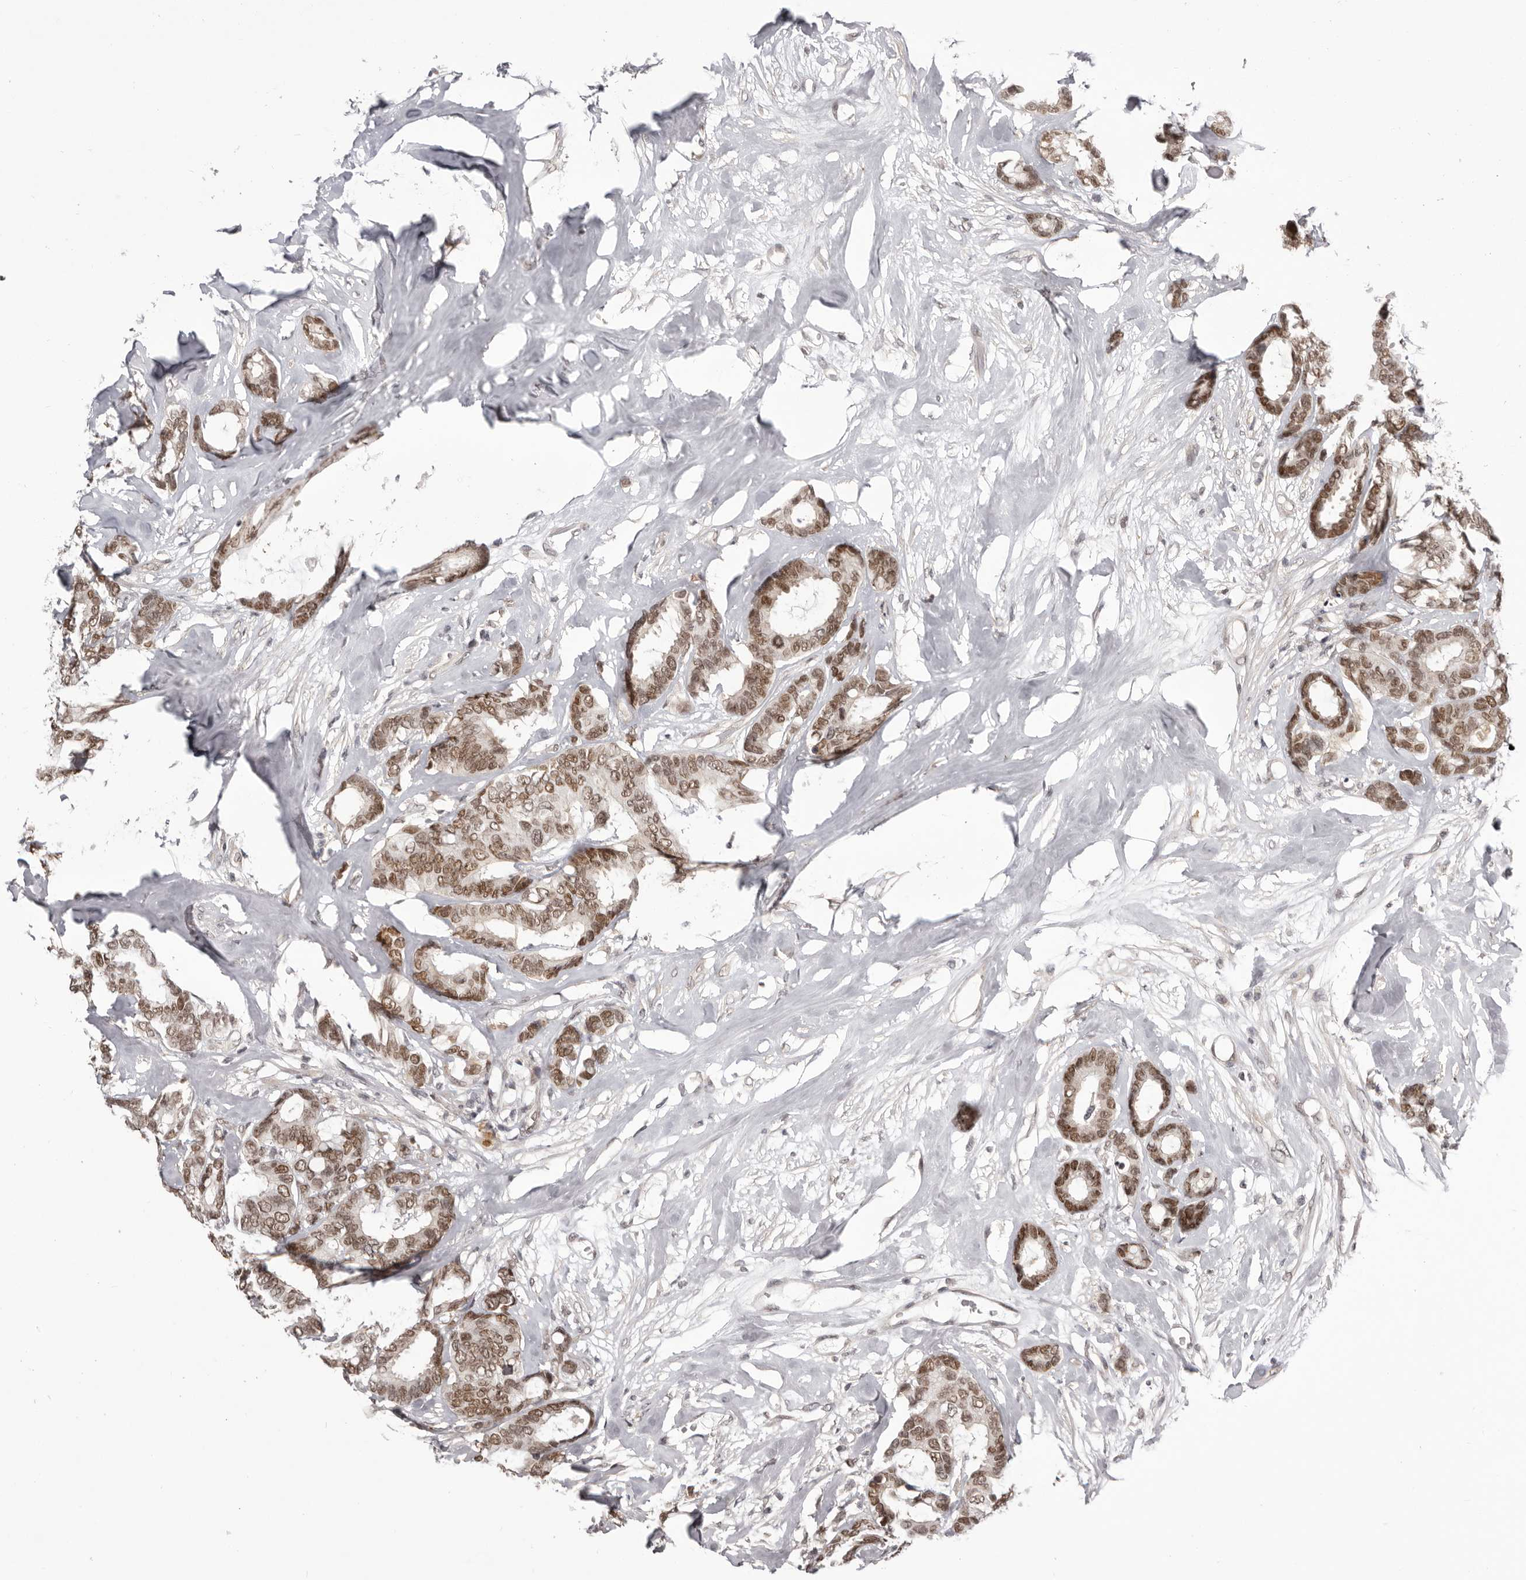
{"staining": {"intensity": "moderate", "quantity": ">75%", "location": "nuclear"}, "tissue": "breast cancer", "cell_type": "Tumor cells", "image_type": "cancer", "snomed": [{"axis": "morphology", "description": "Duct carcinoma"}, {"axis": "topography", "description": "Breast"}], "caption": "The micrograph reveals staining of breast cancer, revealing moderate nuclear protein expression (brown color) within tumor cells.", "gene": "RNF2", "patient": {"sex": "female", "age": 87}}